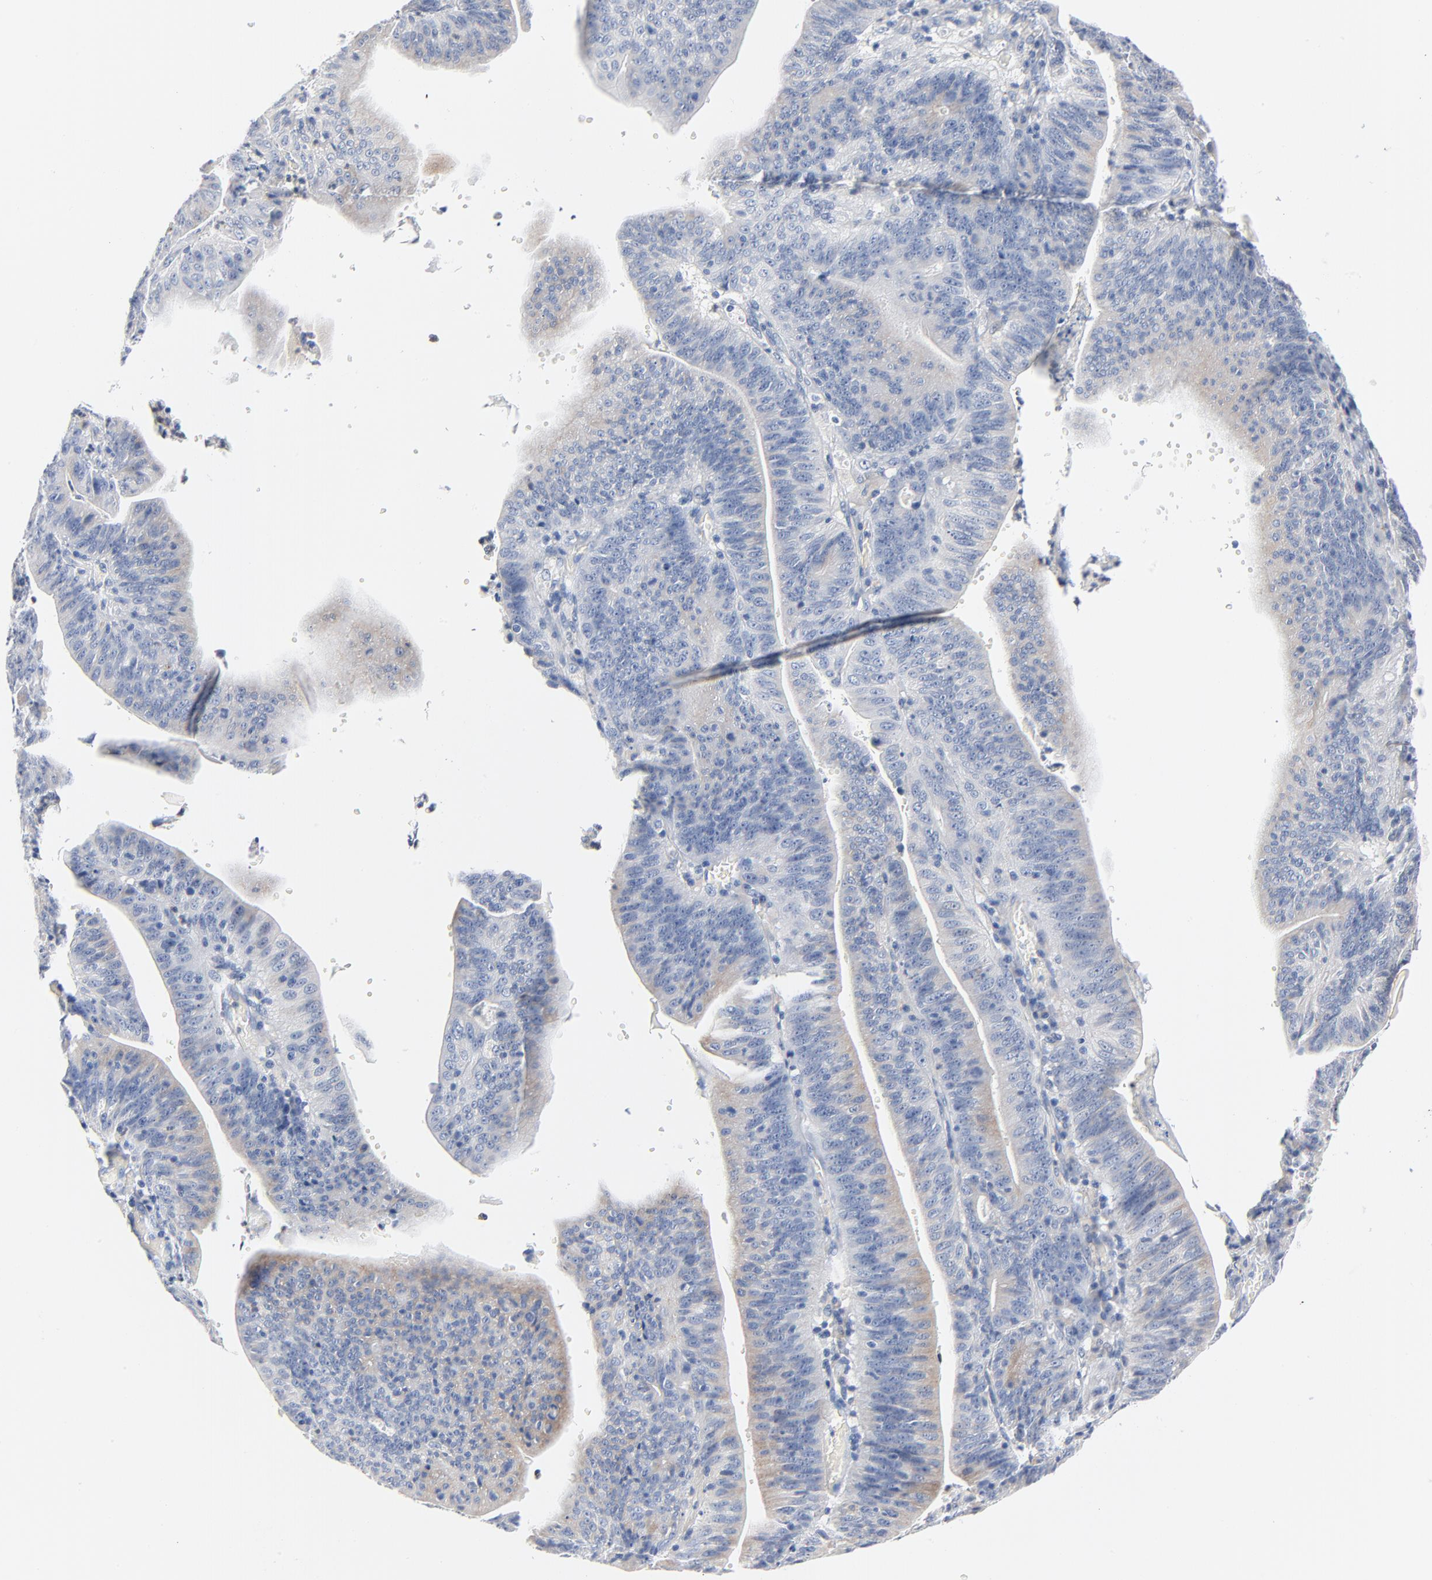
{"staining": {"intensity": "negative", "quantity": "none", "location": "none"}, "tissue": "stomach cancer", "cell_type": "Tumor cells", "image_type": "cancer", "snomed": [{"axis": "morphology", "description": "Adenocarcinoma, NOS"}, {"axis": "topography", "description": "Stomach, lower"}], "caption": "Human stomach adenocarcinoma stained for a protein using immunohistochemistry demonstrates no staining in tumor cells.", "gene": "IFT43", "patient": {"sex": "female", "age": 86}}